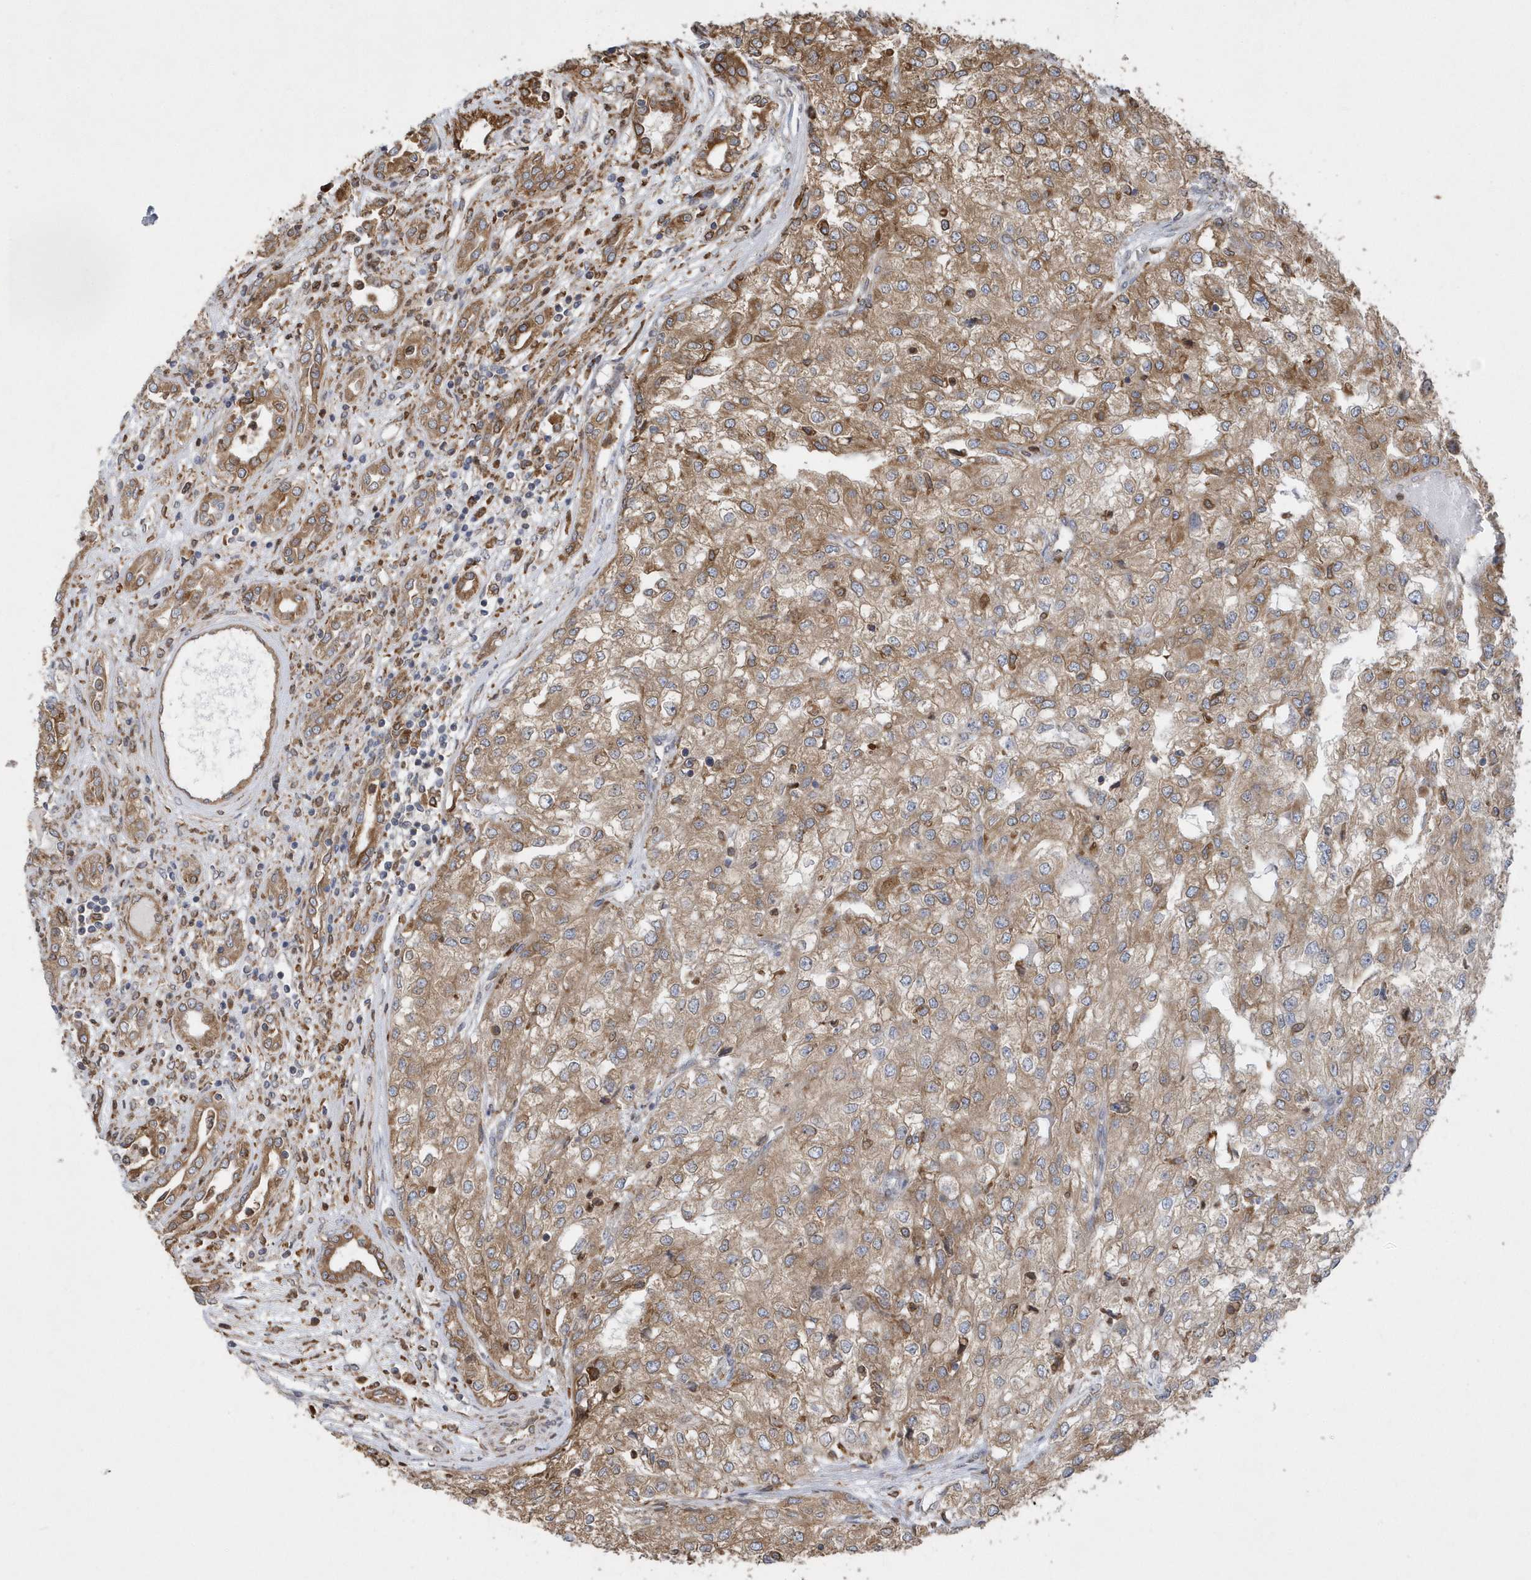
{"staining": {"intensity": "moderate", "quantity": ">75%", "location": "cytoplasmic/membranous"}, "tissue": "renal cancer", "cell_type": "Tumor cells", "image_type": "cancer", "snomed": [{"axis": "morphology", "description": "Adenocarcinoma, NOS"}, {"axis": "topography", "description": "Kidney"}], "caption": "Tumor cells exhibit moderate cytoplasmic/membranous expression in about >75% of cells in renal cancer. (DAB IHC with brightfield microscopy, high magnification).", "gene": "VAMP7", "patient": {"sex": "female", "age": 54}}